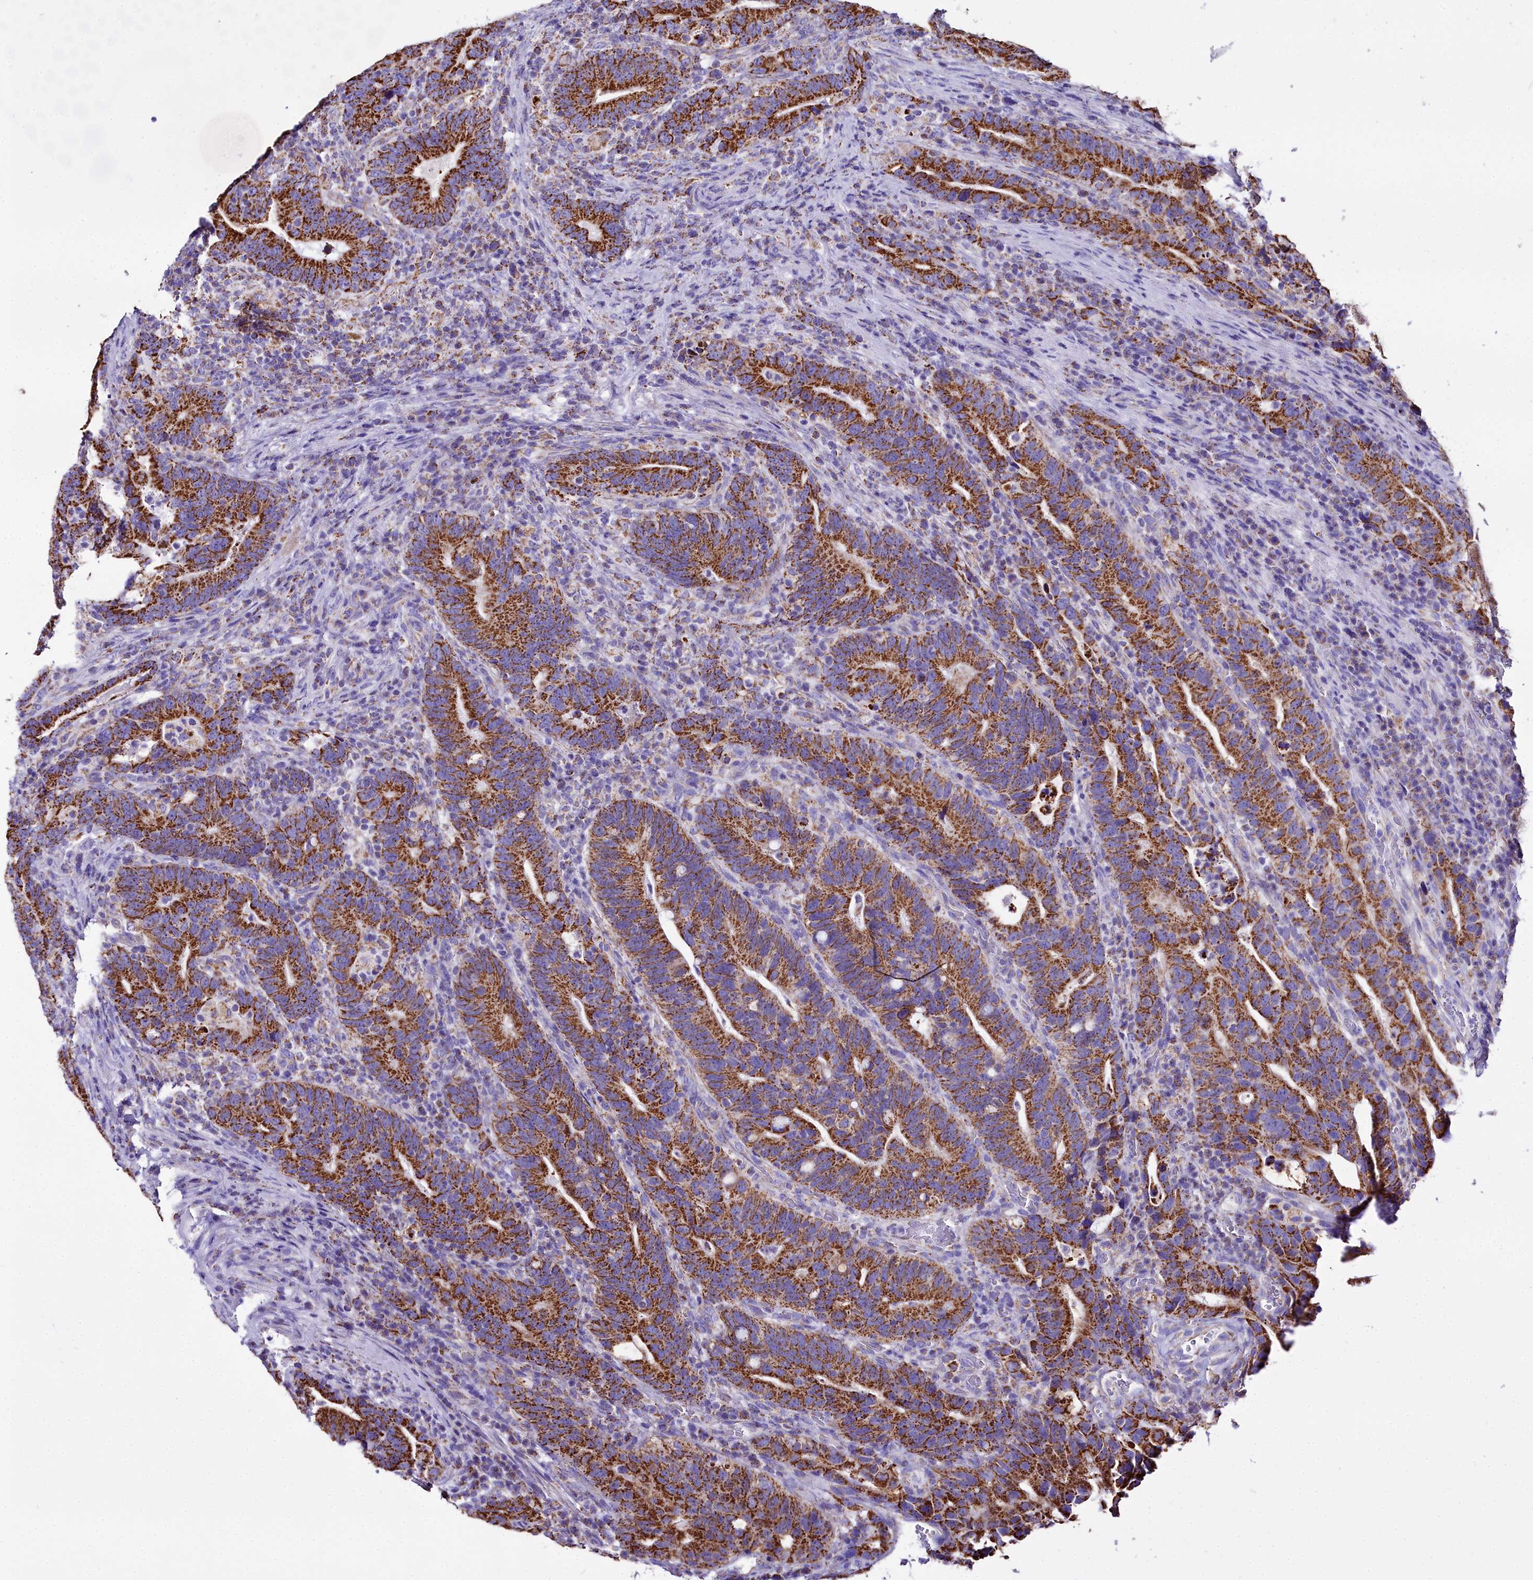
{"staining": {"intensity": "strong", "quantity": ">75%", "location": "cytoplasmic/membranous"}, "tissue": "colorectal cancer", "cell_type": "Tumor cells", "image_type": "cancer", "snomed": [{"axis": "morphology", "description": "Adenocarcinoma, NOS"}, {"axis": "topography", "description": "Colon"}], "caption": "Immunohistochemistry (IHC) micrograph of human colorectal adenocarcinoma stained for a protein (brown), which exhibits high levels of strong cytoplasmic/membranous positivity in approximately >75% of tumor cells.", "gene": "WDFY3", "patient": {"sex": "female", "age": 66}}